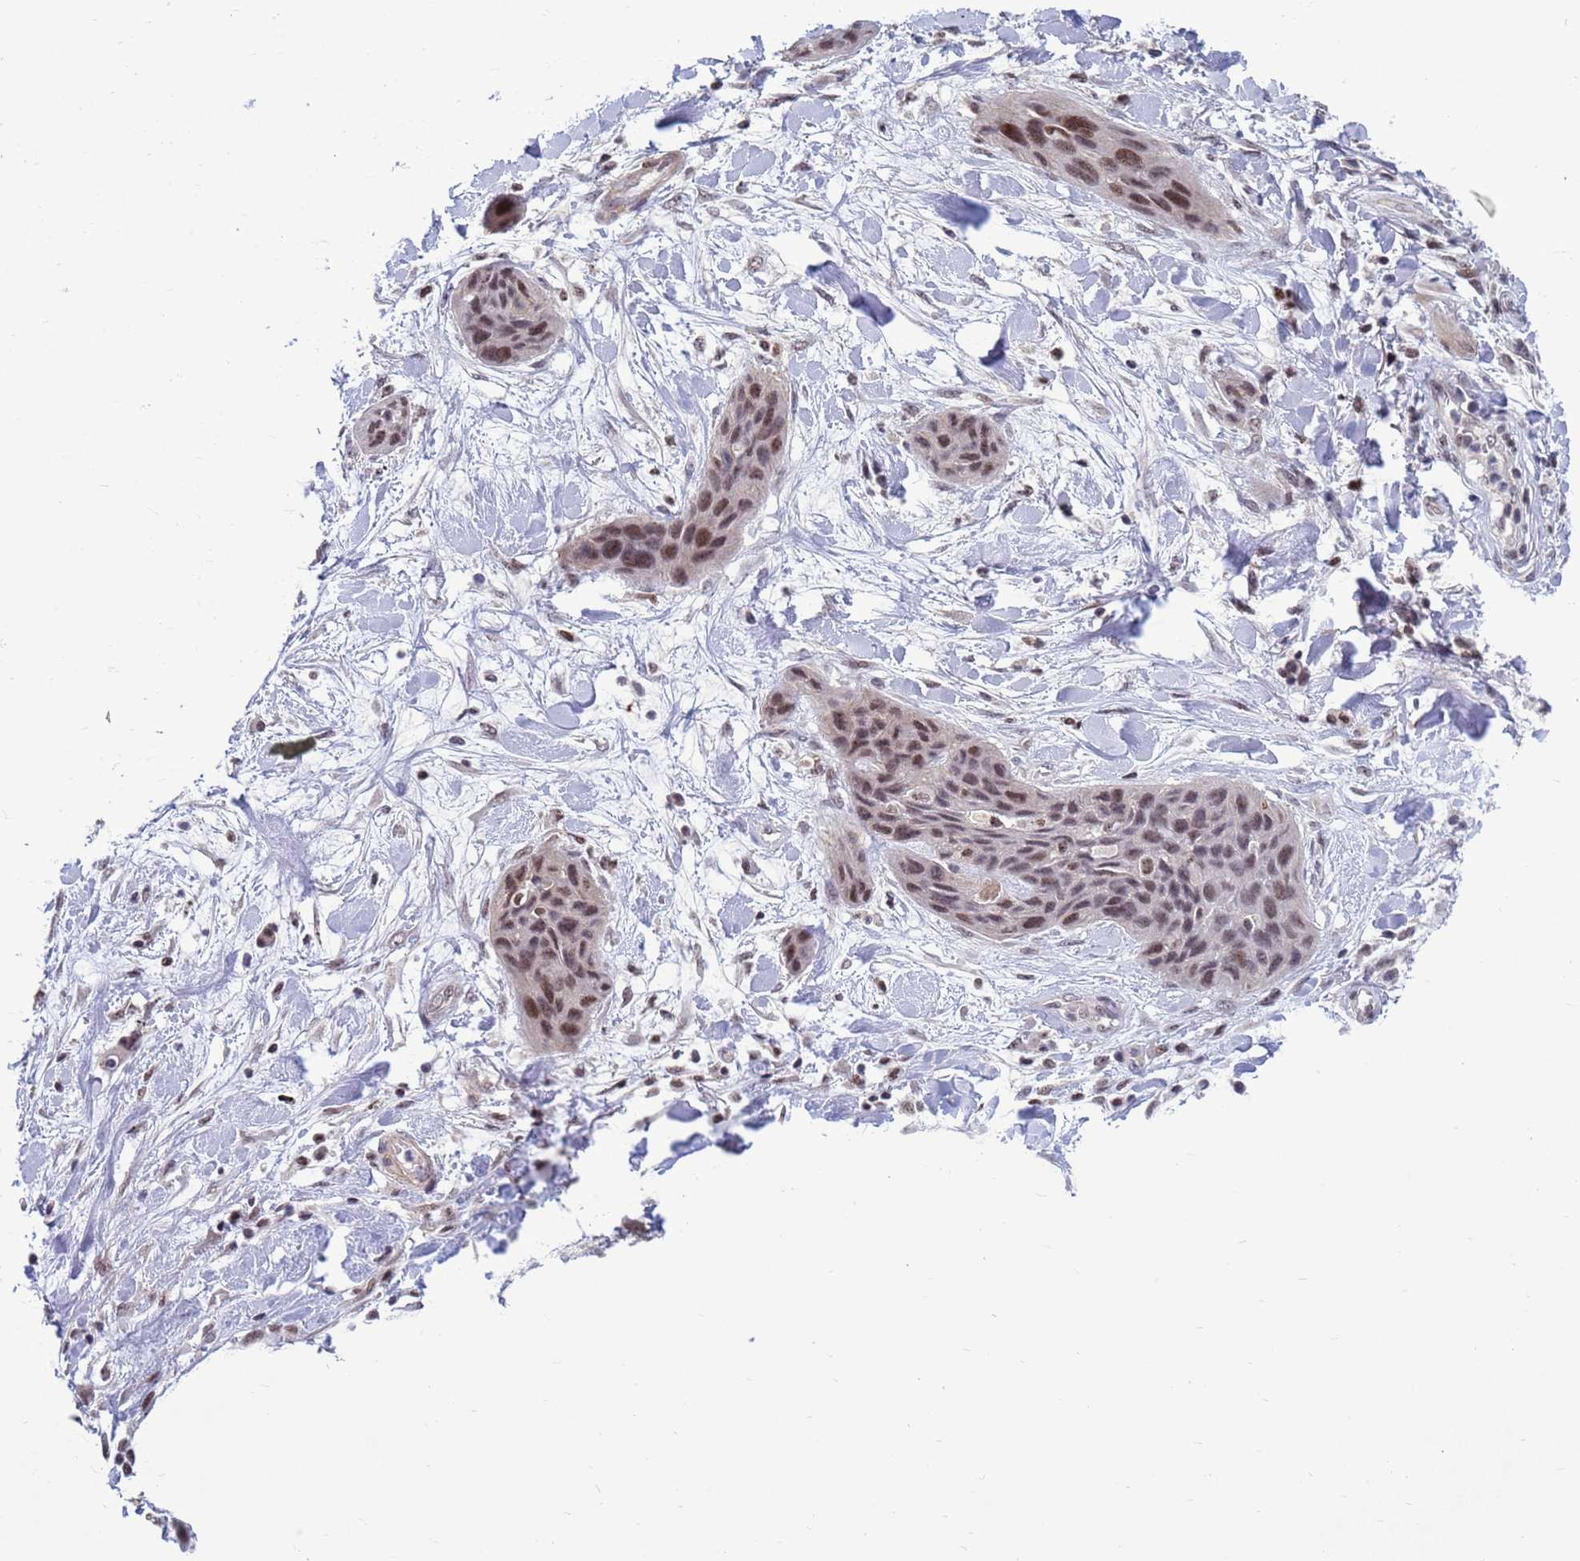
{"staining": {"intensity": "moderate", "quantity": ">75%", "location": "nuclear"}, "tissue": "lung cancer", "cell_type": "Tumor cells", "image_type": "cancer", "snomed": [{"axis": "morphology", "description": "Squamous cell carcinoma, NOS"}, {"axis": "topography", "description": "Lung"}], "caption": "Protein expression analysis of human lung squamous cell carcinoma reveals moderate nuclear staining in approximately >75% of tumor cells.", "gene": "NSL1", "patient": {"sex": "female", "age": 70}}